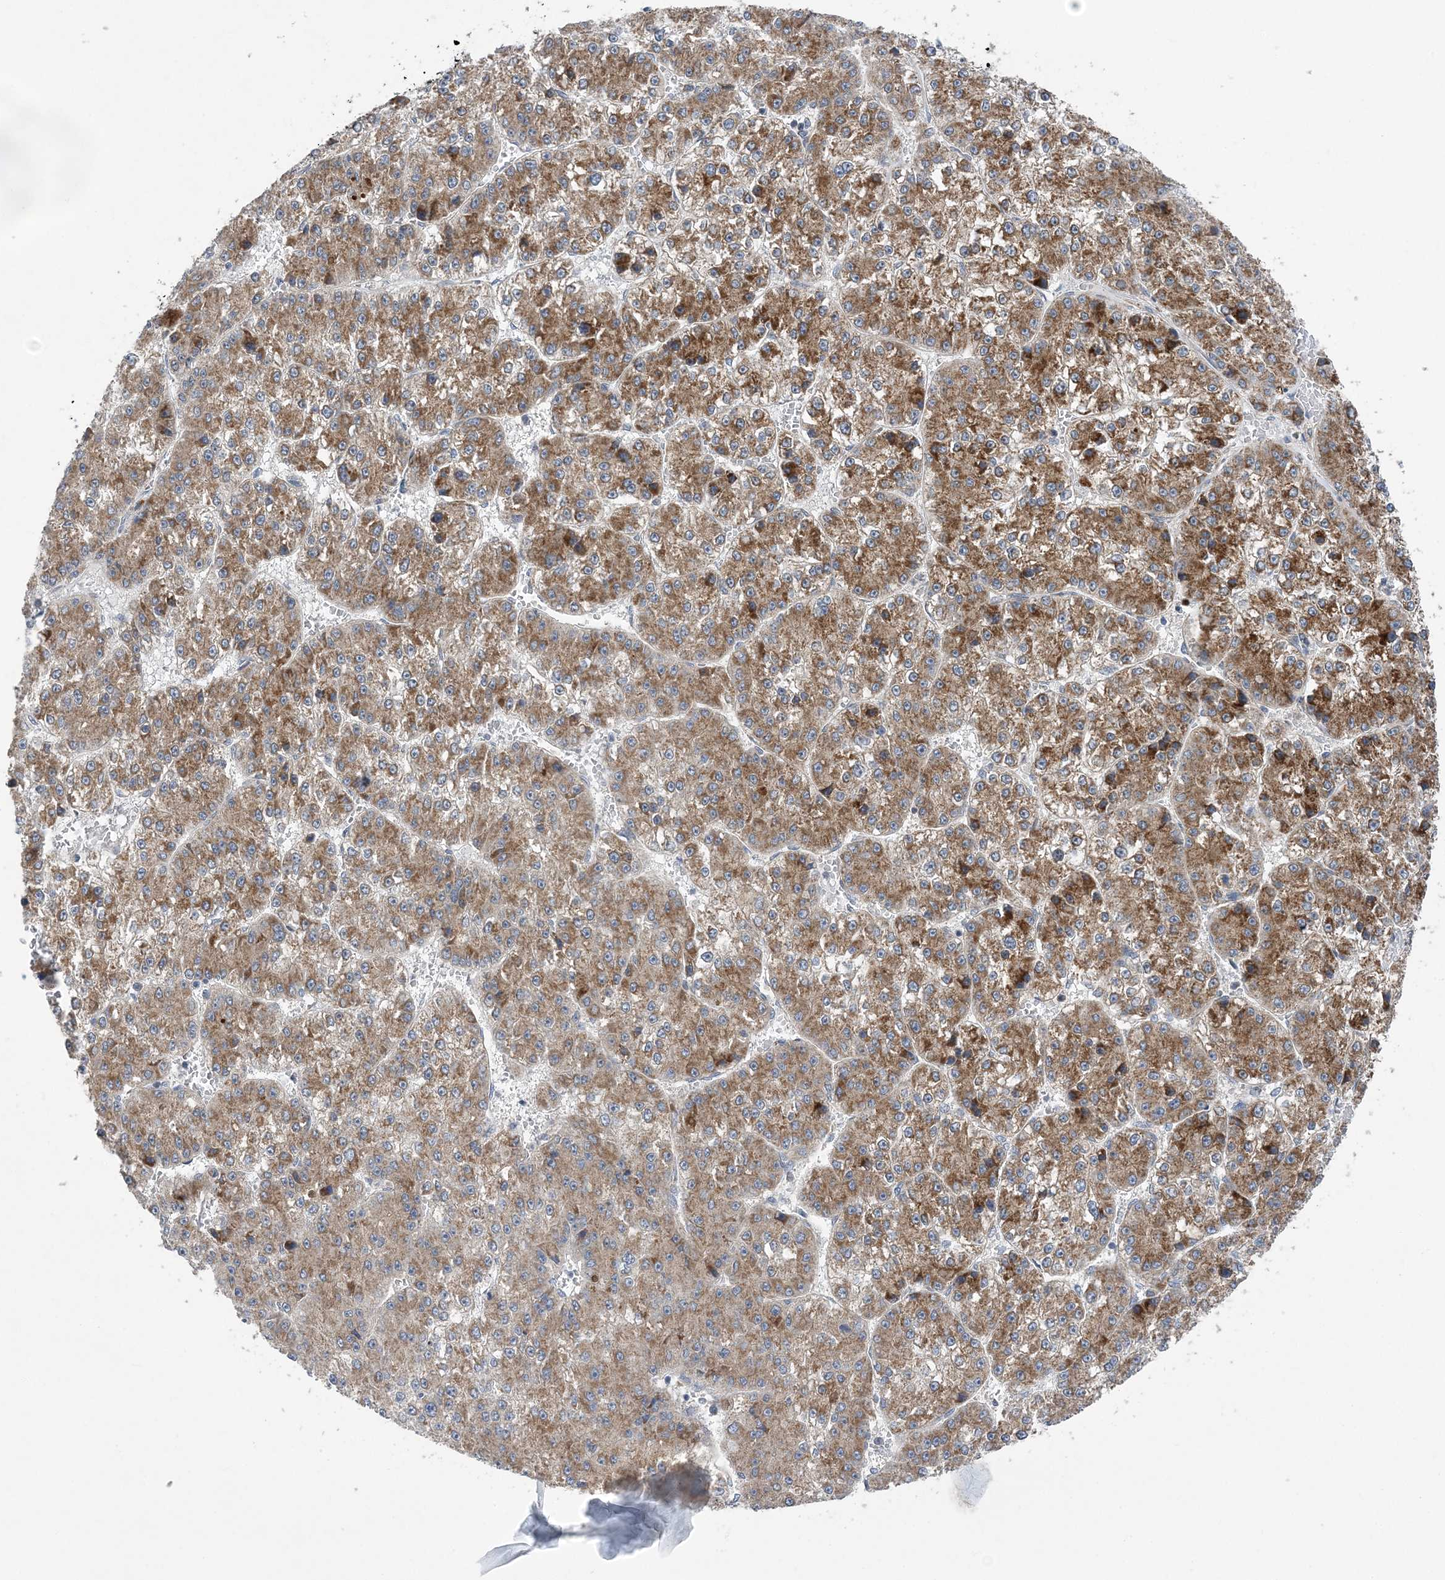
{"staining": {"intensity": "moderate", "quantity": ">75%", "location": "cytoplasmic/membranous"}, "tissue": "liver cancer", "cell_type": "Tumor cells", "image_type": "cancer", "snomed": [{"axis": "morphology", "description": "Carcinoma, Hepatocellular, NOS"}, {"axis": "topography", "description": "Liver"}], "caption": "Liver hepatocellular carcinoma stained with IHC reveals moderate cytoplasmic/membranous staining in approximately >75% of tumor cells. (IHC, brightfield microscopy, high magnification).", "gene": "COPE", "patient": {"sex": "female", "age": 73}}